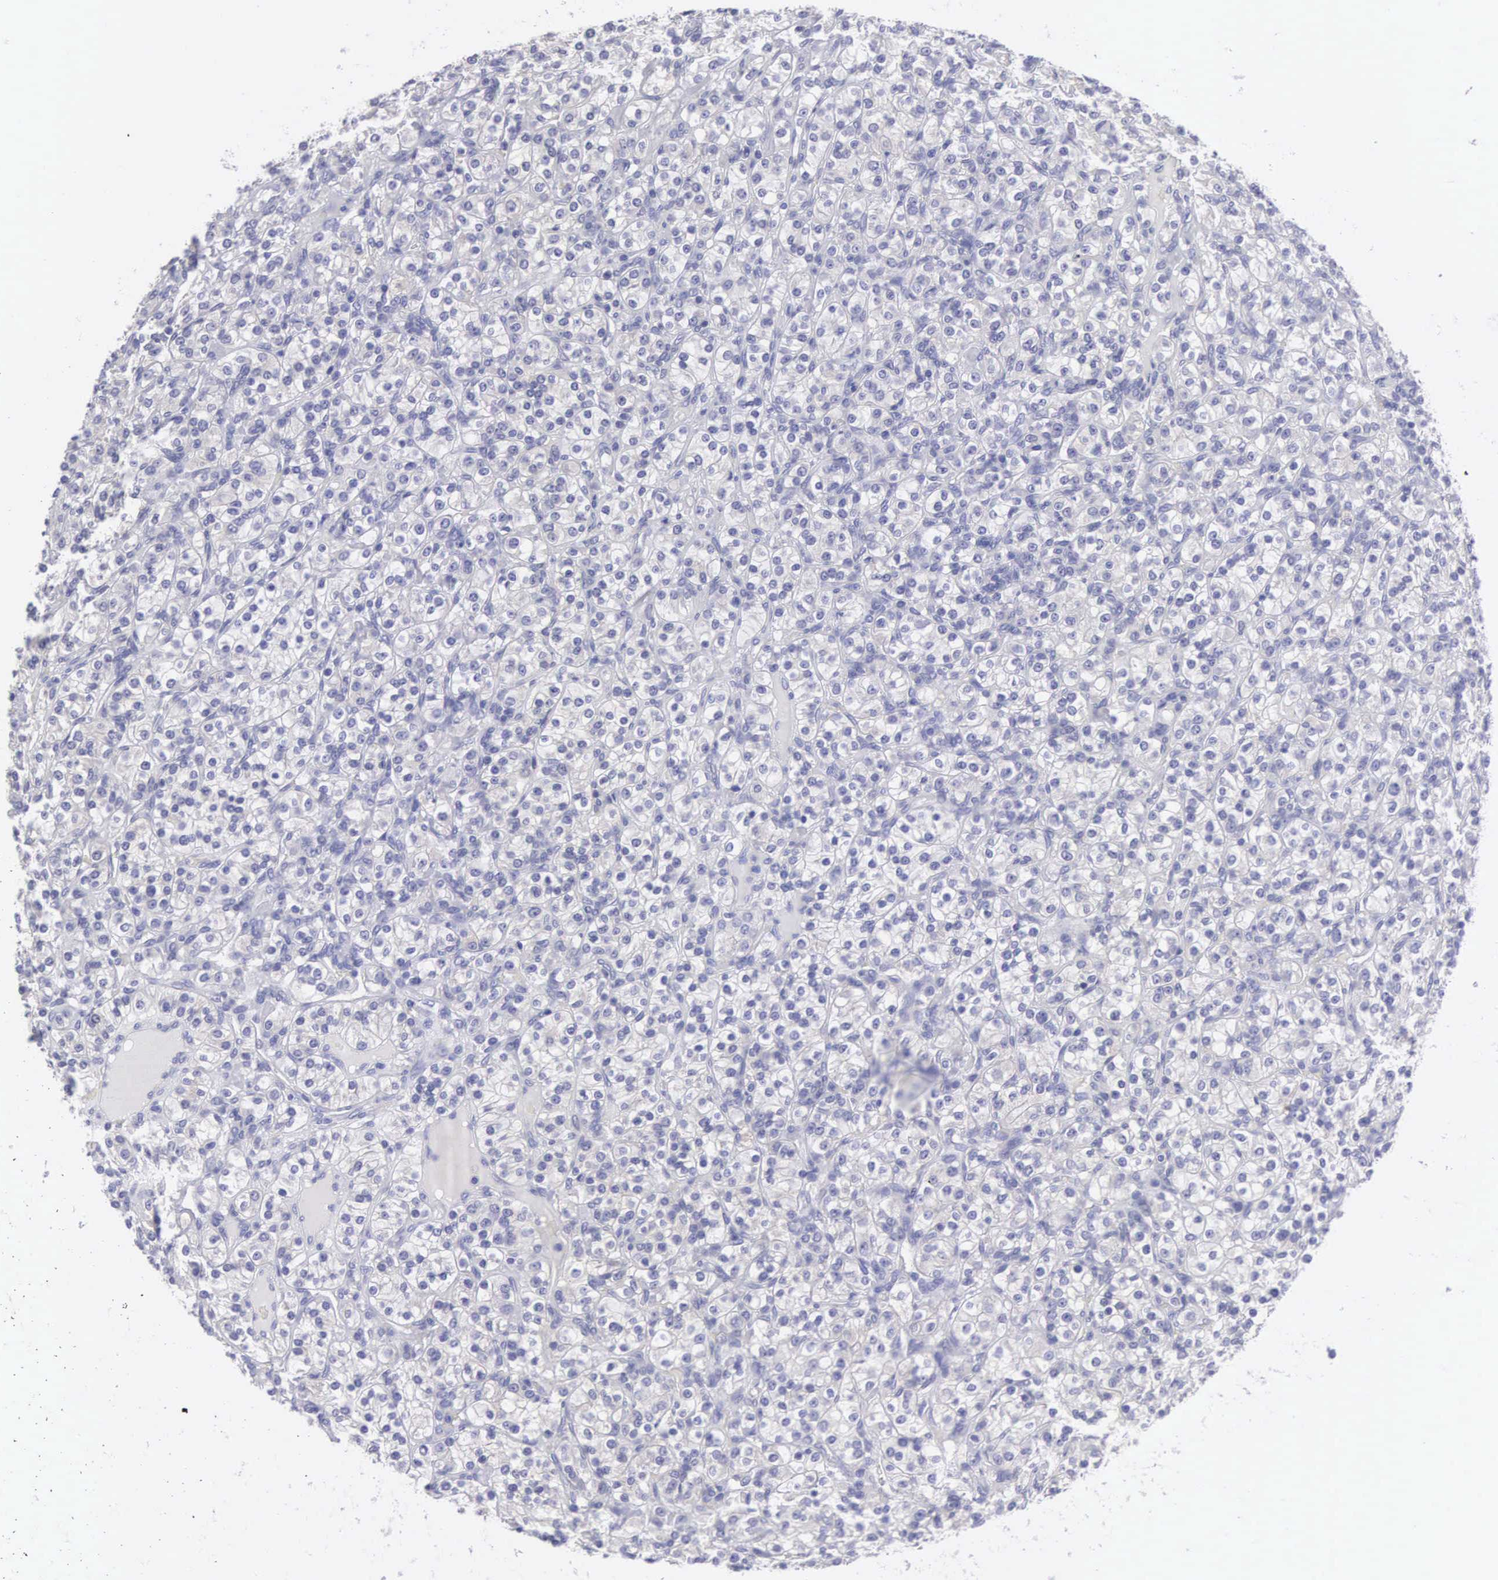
{"staining": {"intensity": "negative", "quantity": "none", "location": "none"}, "tissue": "renal cancer", "cell_type": "Tumor cells", "image_type": "cancer", "snomed": [{"axis": "morphology", "description": "Adenocarcinoma, NOS"}, {"axis": "topography", "description": "Kidney"}], "caption": "Renal cancer (adenocarcinoma) was stained to show a protein in brown. There is no significant positivity in tumor cells.", "gene": "SLITRK4", "patient": {"sex": "male", "age": 77}}